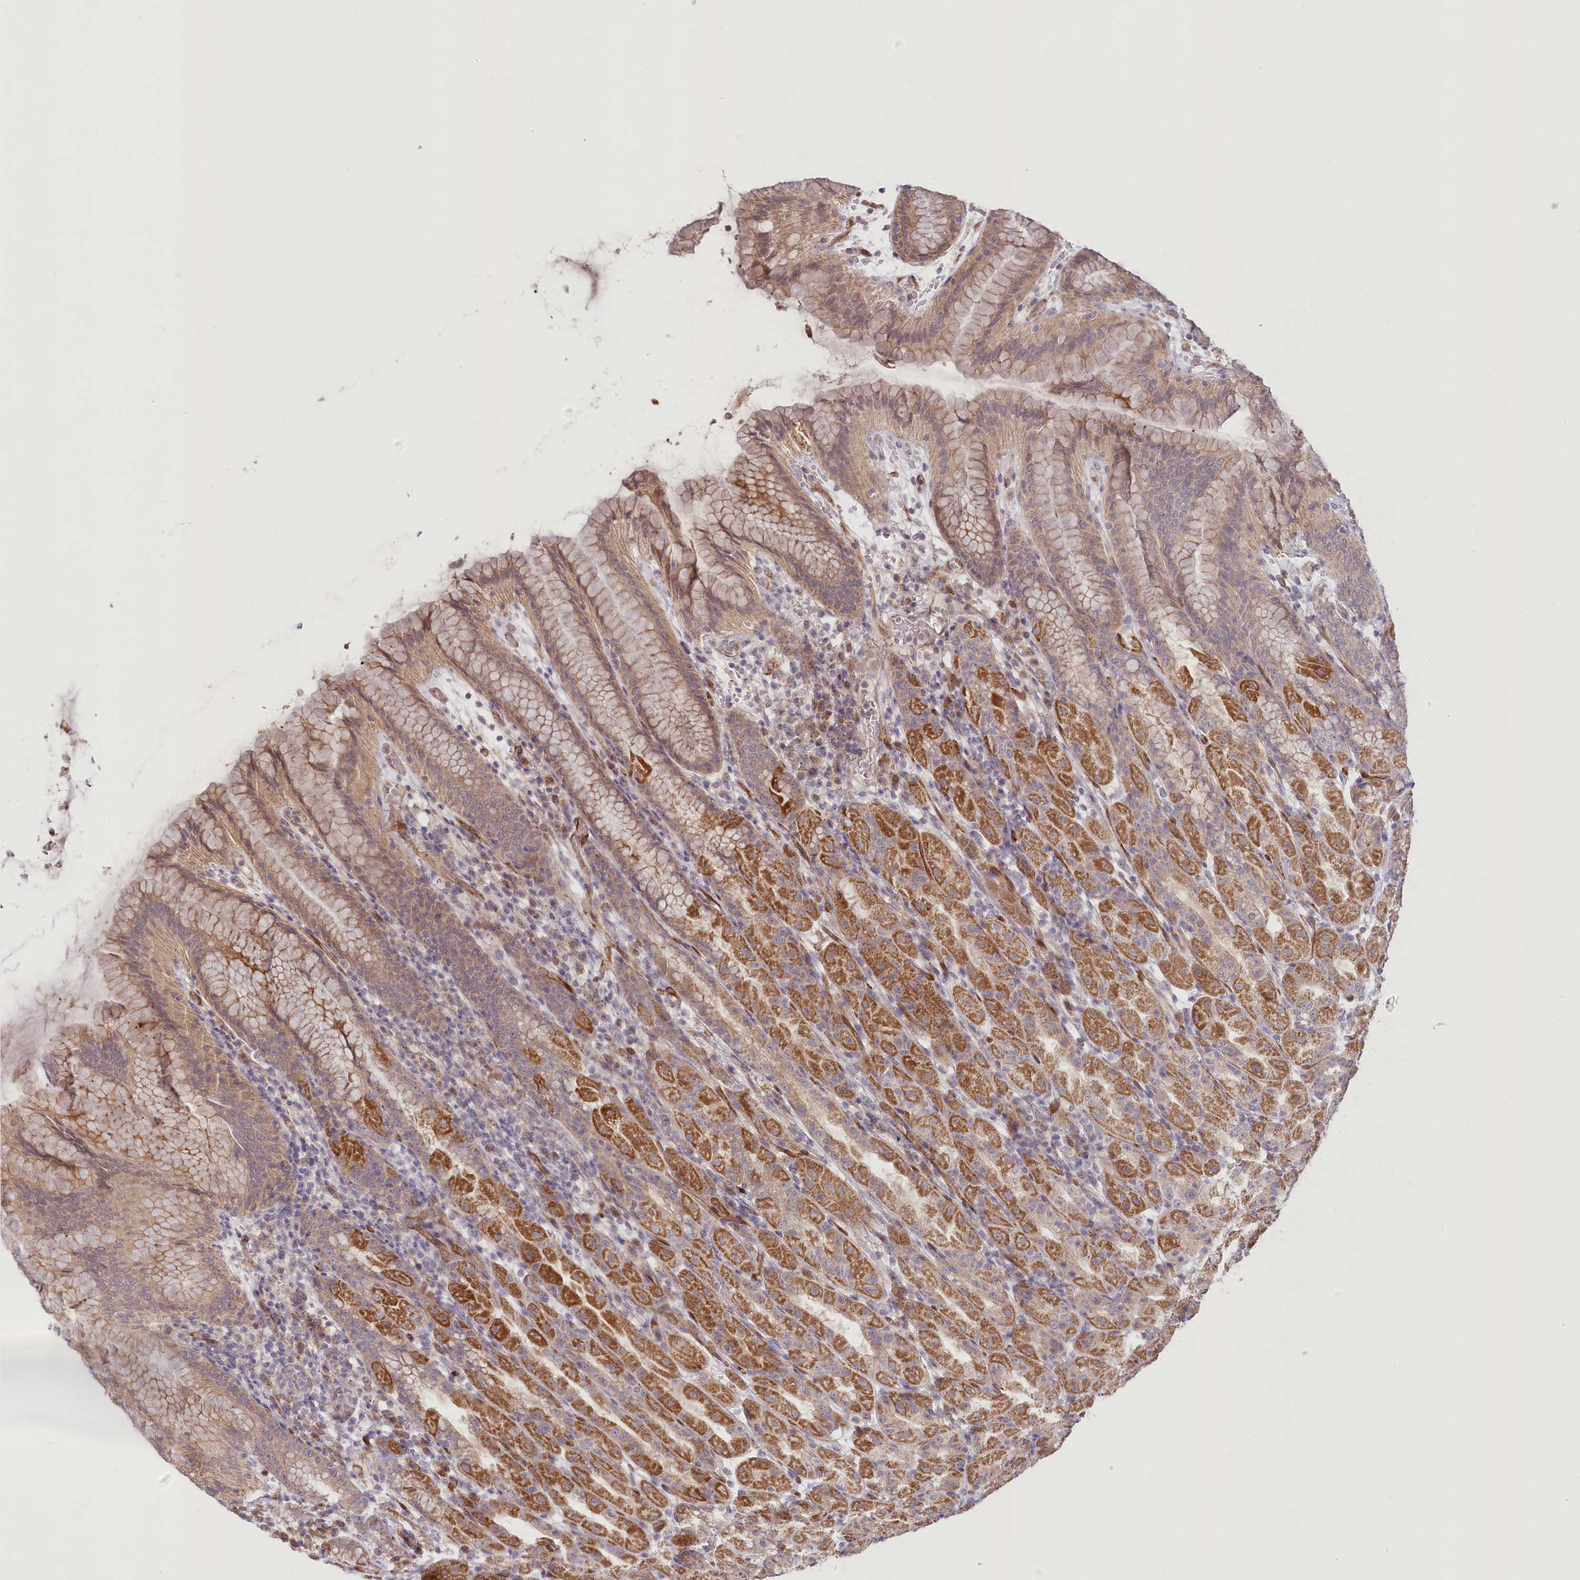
{"staining": {"intensity": "moderate", "quantity": "25%-75%", "location": "cytoplasmic/membranous,nuclear"}, "tissue": "stomach", "cell_type": "Glandular cells", "image_type": "normal", "snomed": [{"axis": "morphology", "description": "Normal tissue, NOS"}, {"axis": "topography", "description": "Stomach"}], "caption": "A high-resolution image shows immunohistochemistry staining of unremarkable stomach, which reveals moderate cytoplasmic/membranous,nuclear positivity in about 25%-75% of glandular cells.", "gene": "CEP70", "patient": {"sex": "female", "age": 79}}